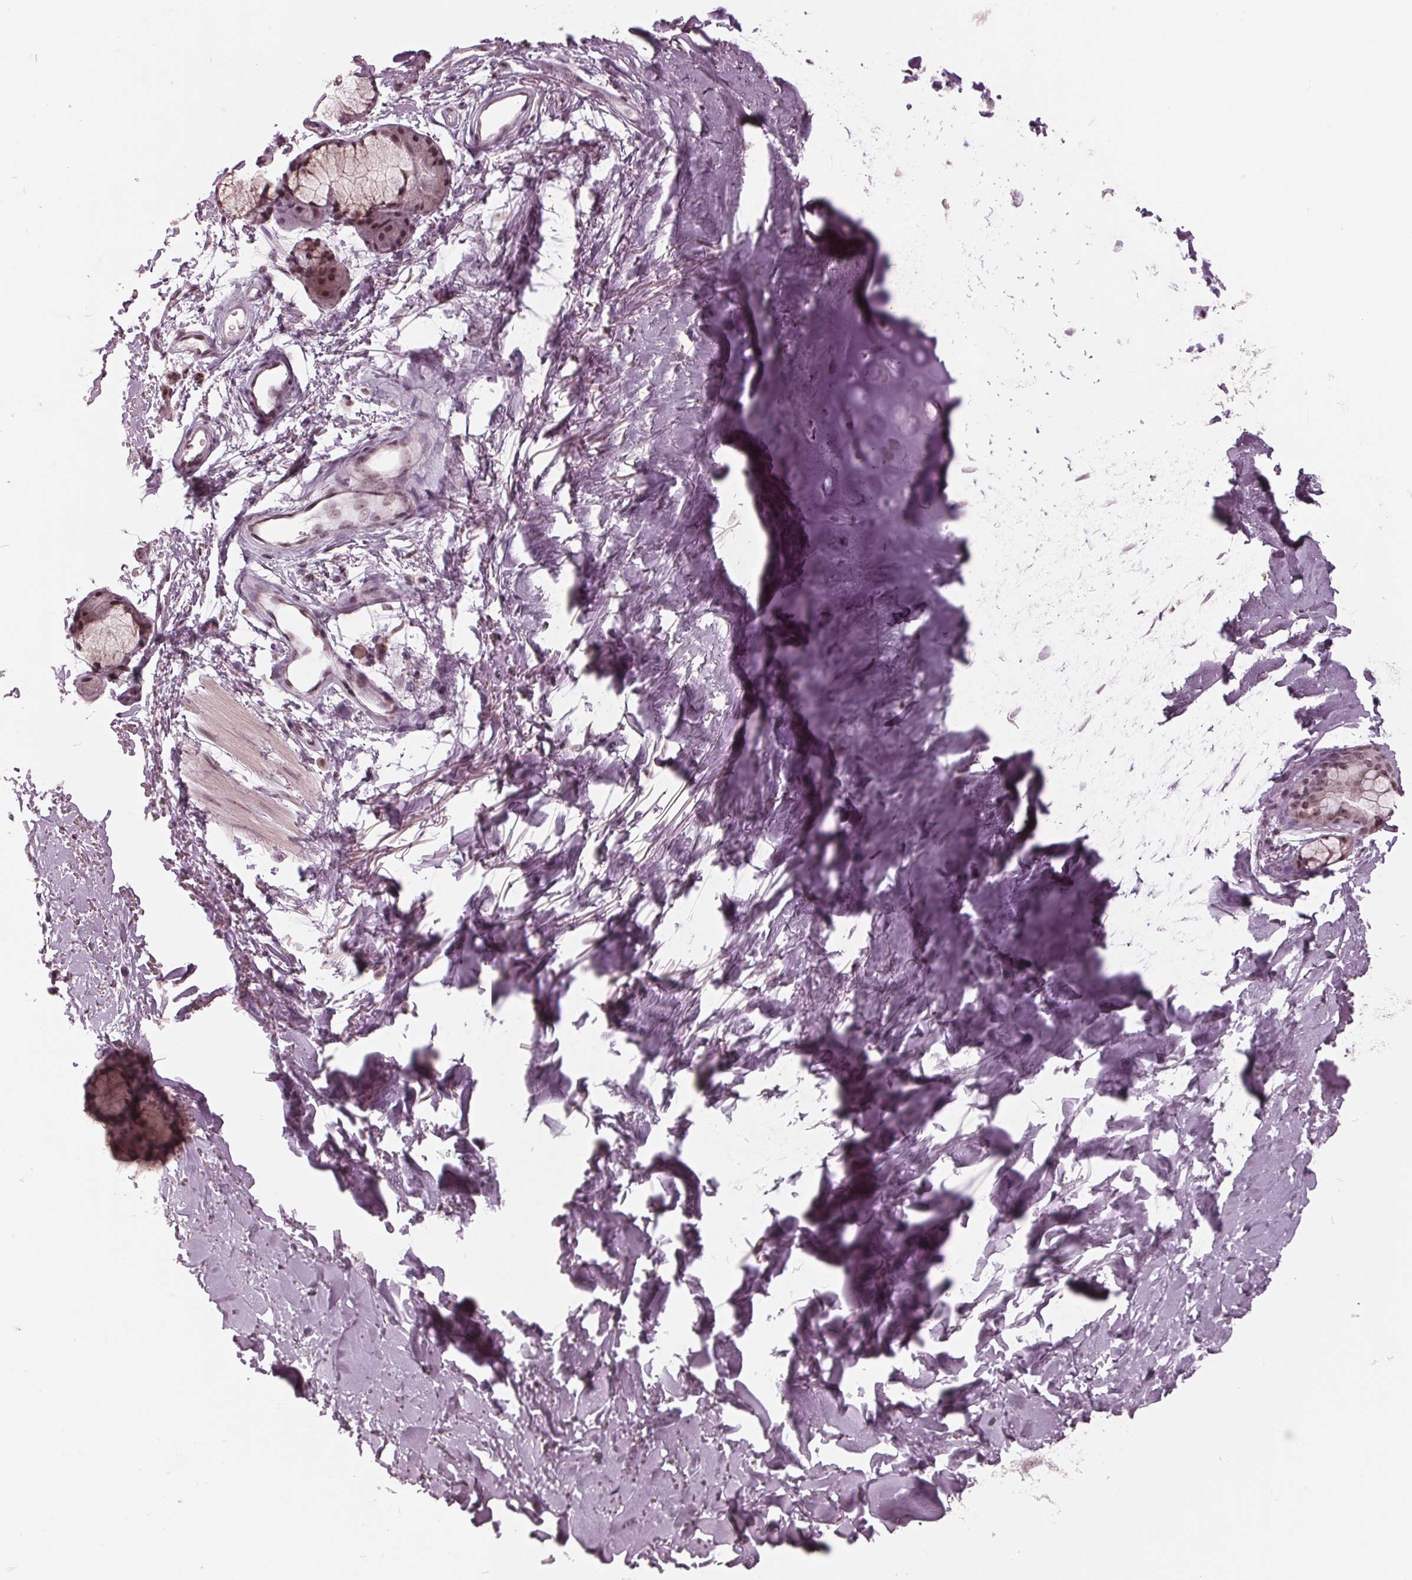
{"staining": {"intensity": "weak", "quantity": "<25%", "location": "nuclear"}, "tissue": "soft tissue", "cell_type": "Fibroblasts", "image_type": "normal", "snomed": [{"axis": "morphology", "description": "Normal tissue, NOS"}, {"axis": "topography", "description": "Cartilage tissue"}, {"axis": "topography", "description": "Bronchus"}], "caption": "IHC image of unremarkable soft tissue: soft tissue stained with DAB shows no significant protein positivity in fibroblasts. (Immunohistochemistry, brightfield microscopy, high magnification).", "gene": "SLX4", "patient": {"sex": "female", "age": 79}}